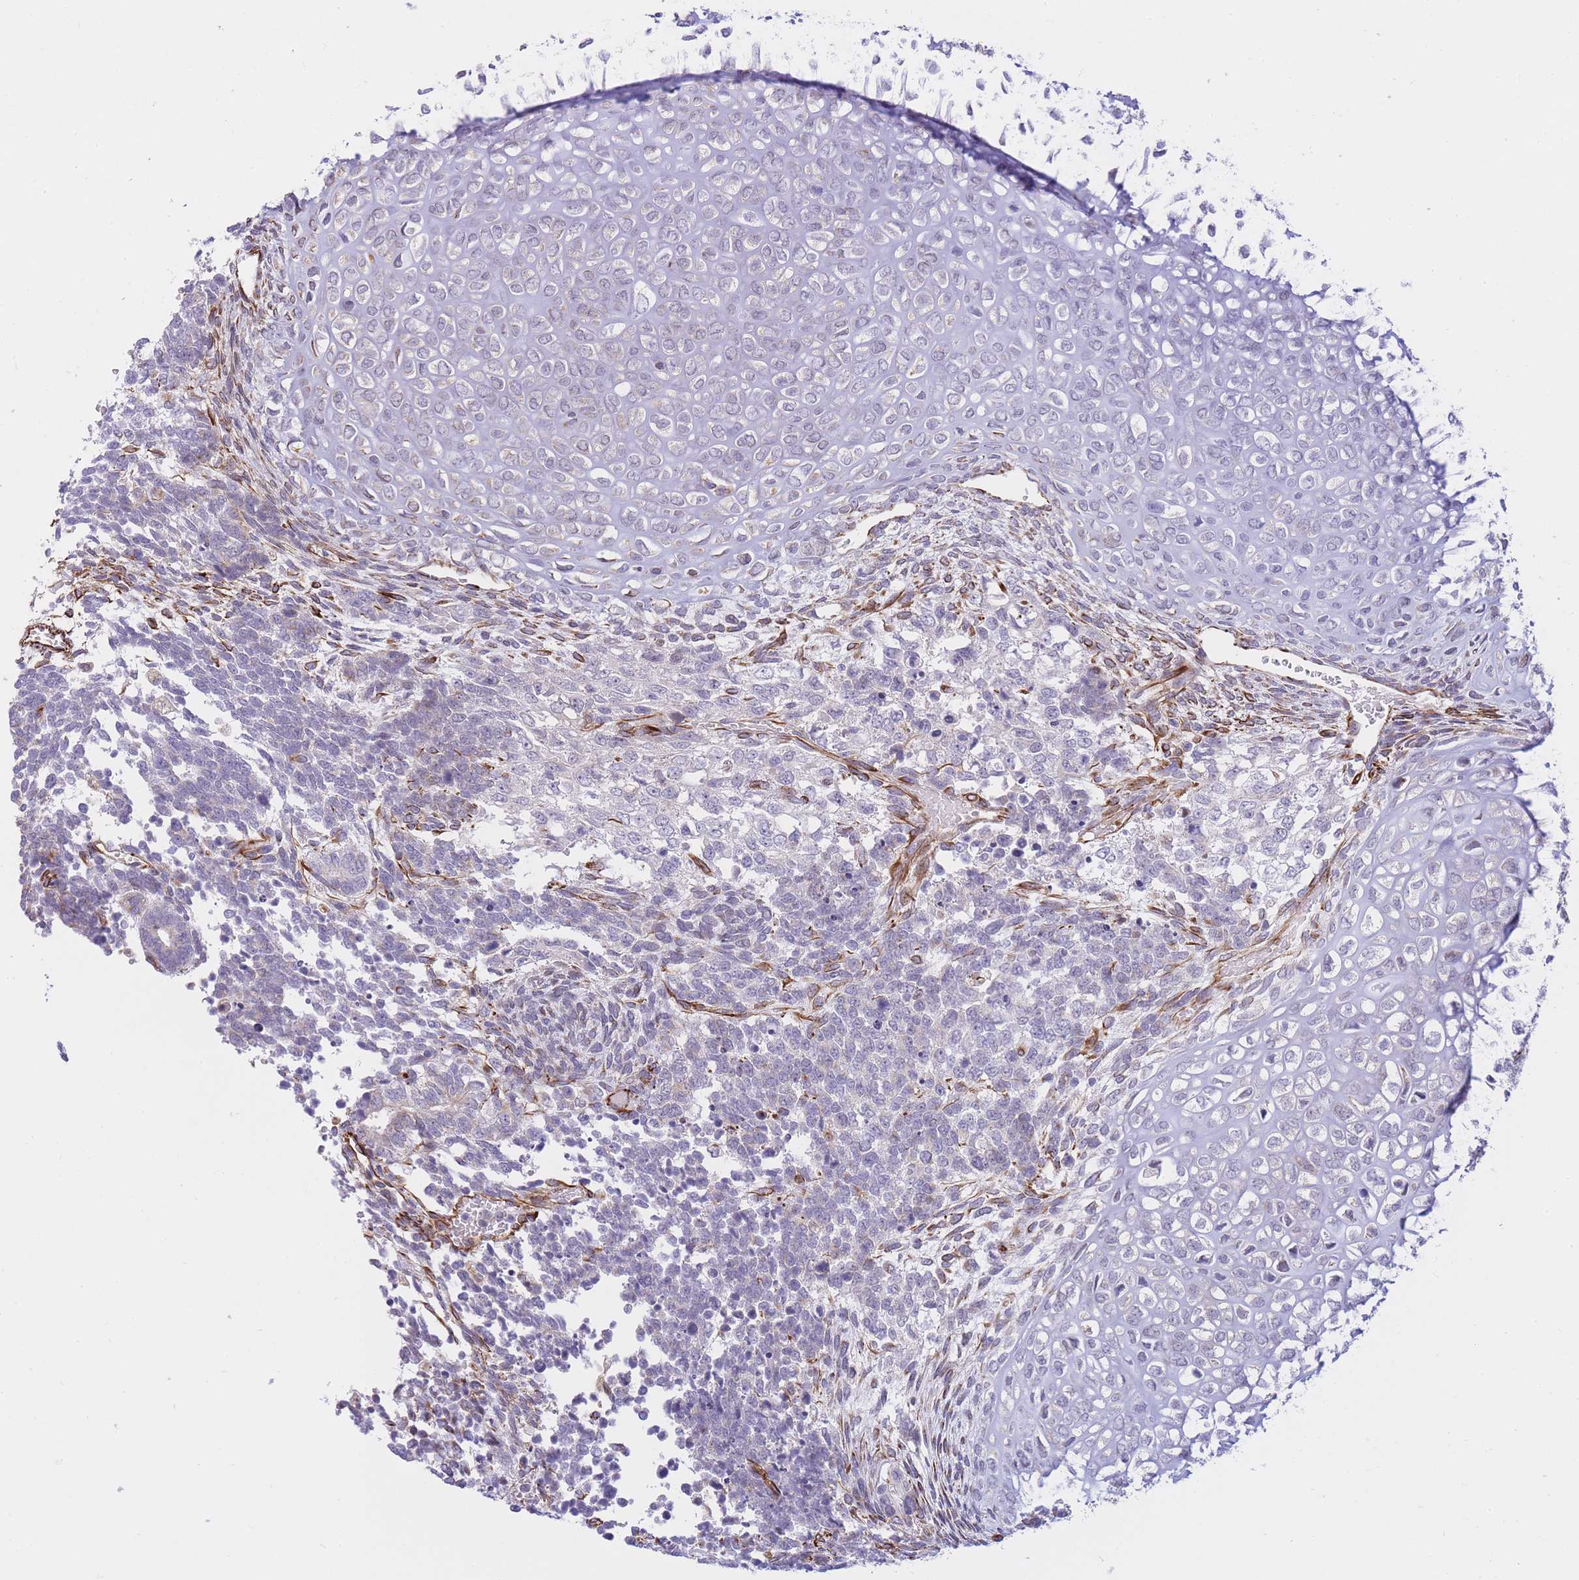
{"staining": {"intensity": "negative", "quantity": "none", "location": "none"}, "tissue": "testis cancer", "cell_type": "Tumor cells", "image_type": "cancer", "snomed": [{"axis": "morphology", "description": "Carcinoma, Embryonal, NOS"}, {"axis": "topography", "description": "Testis"}], "caption": "This is an immunohistochemistry (IHC) histopathology image of human embryonal carcinoma (testis). There is no staining in tumor cells.", "gene": "ECPAS", "patient": {"sex": "male", "age": 23}}